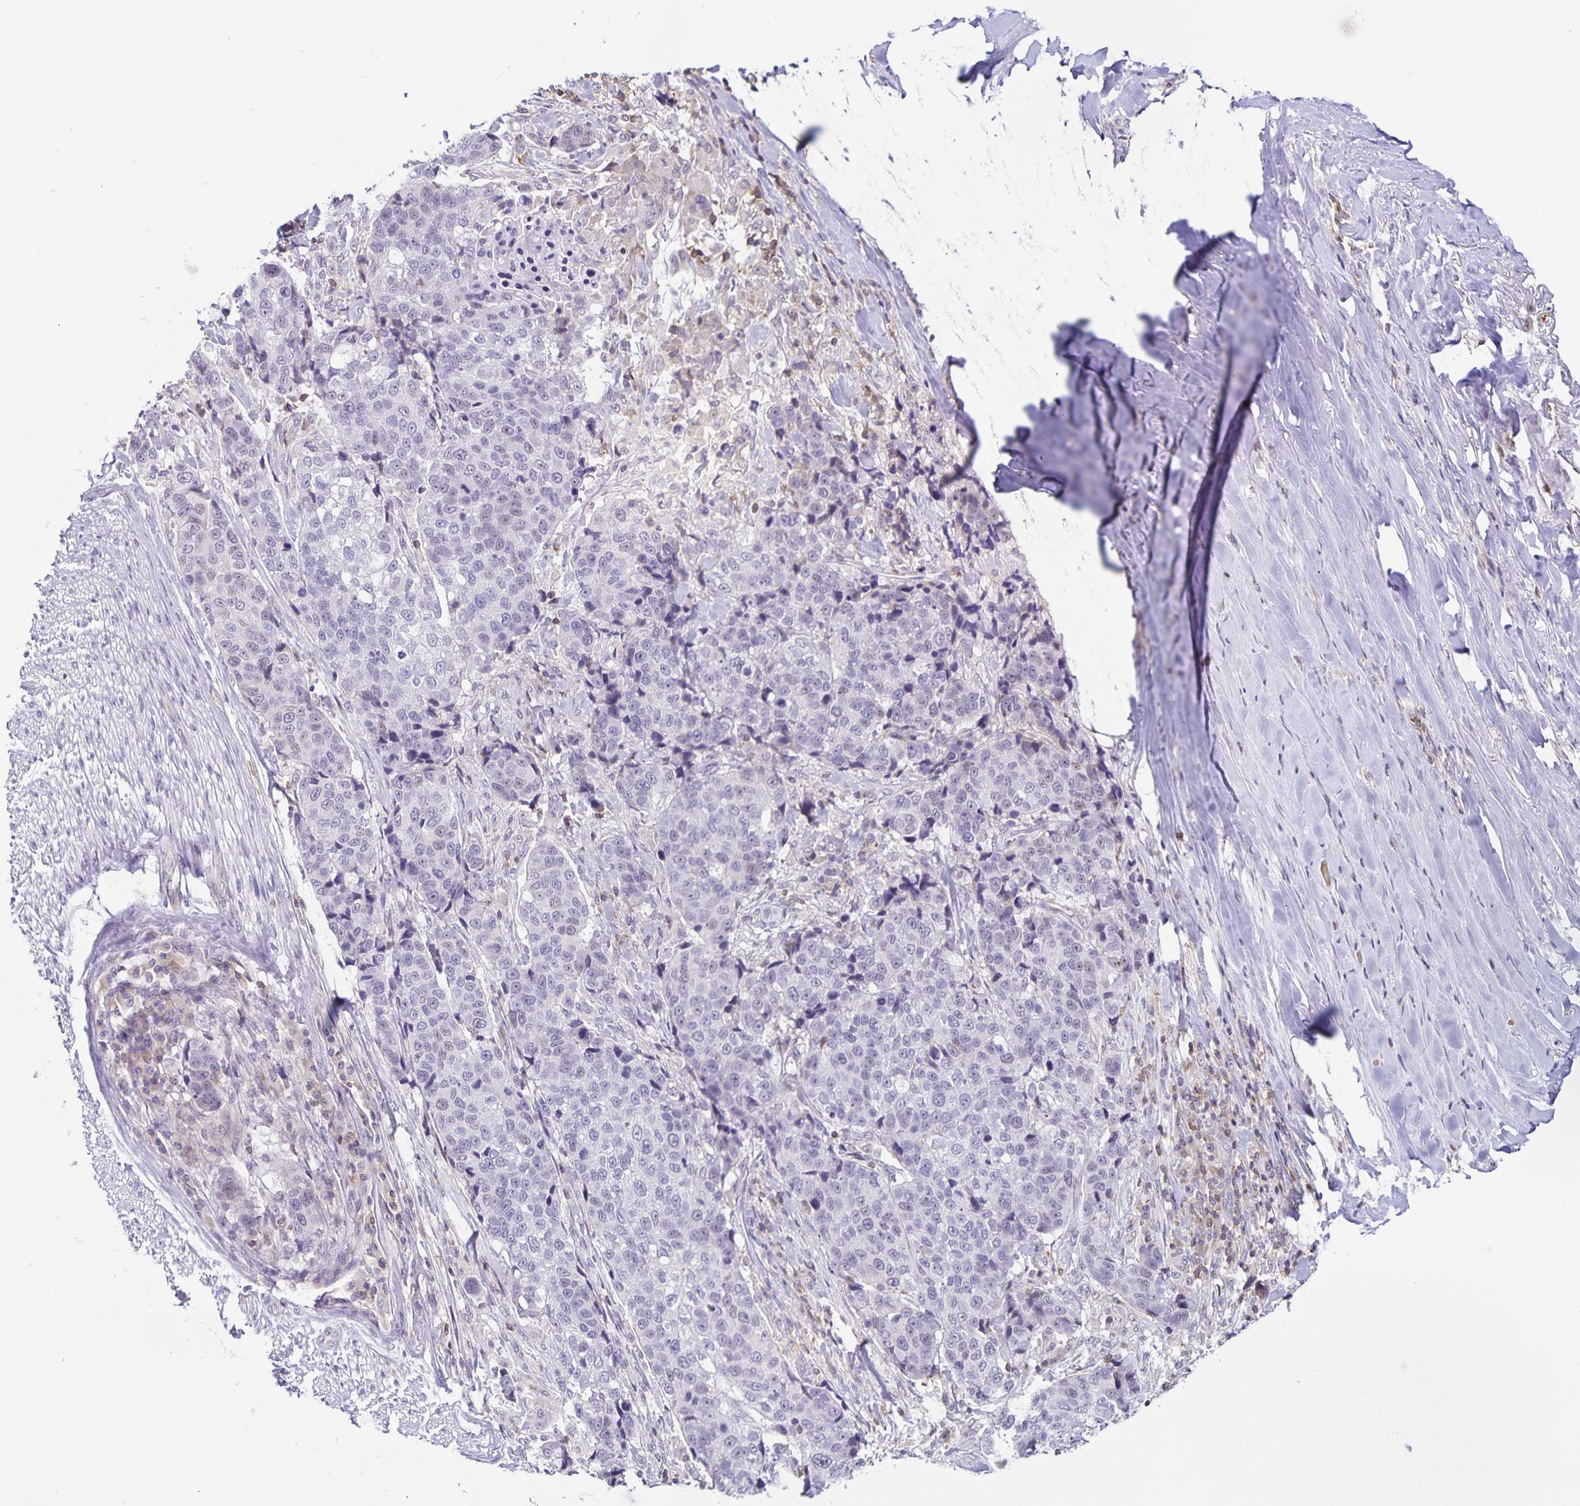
{"staining": {"intensity": "negative", "quantity": "none", "location": "none"}, "tissue": "lung cancer", "cell_type": "Tumor cells", "image_type": "cancer", "snomed": [{"axis": "morphology", "description": "Squamous cell carcinoma, NOS"}, {"axis": "topography", "description": "Lymph node"}, {"axis": "topography", "description": "Lung"}], "caption": "The micrograph reveals no staining of tumor cells in lung cancer.", "gene": "STPG4", "patient": {"sex": "male", "age": 61}}